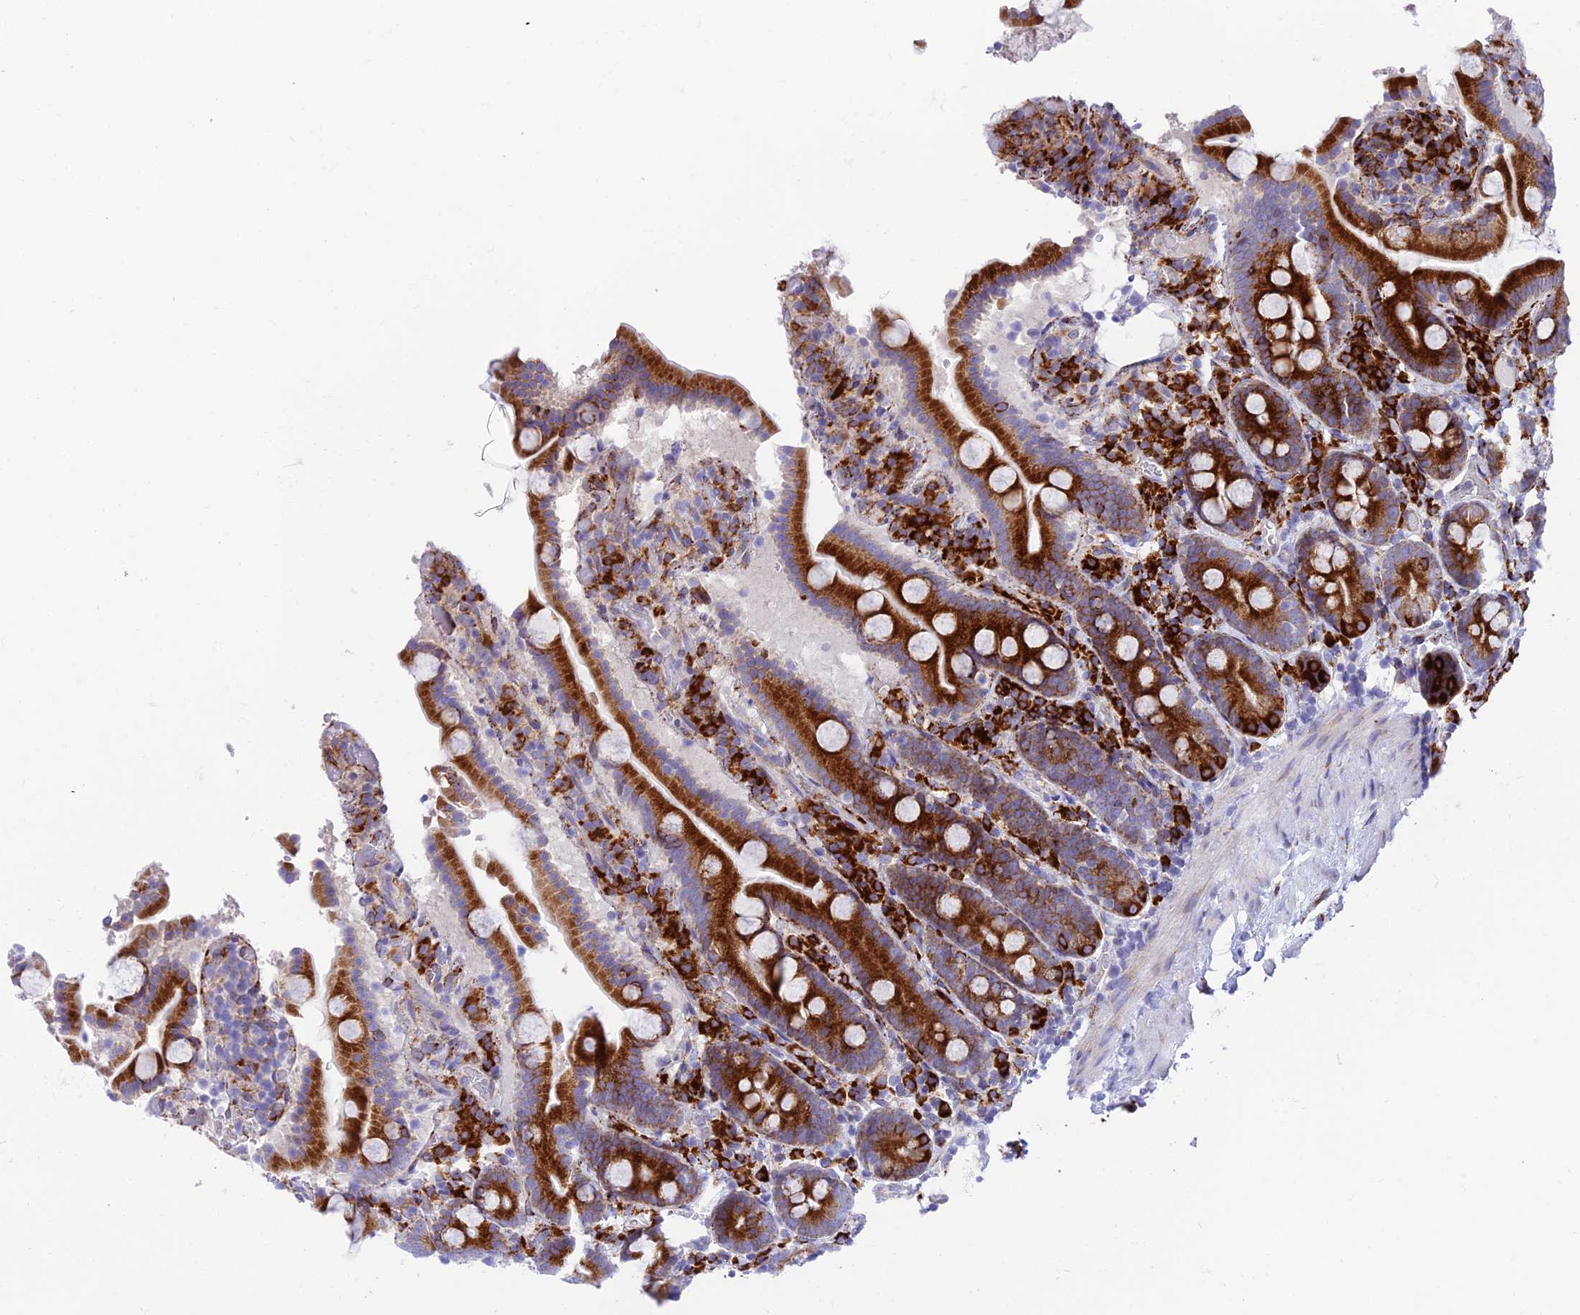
{"staining": {"intensity": "strong", "quantity": ">75%", "location": "cytoplasmic/membranous"}, "tissue": "duodenum", "cell_type": "Glandular cells", "image_type": "normal", "snomed": [{"axis": "morphology", "description": "Normal tissue, NOS"}, {"axis": "topography", "description": "Duodenum"}], "caption": "This image shows immunohistochemistry (IHC) staining of benign duodenum, with high strong cytoplasmic/membranous positivity in approximately >75% of glandular cells.", "gene": "TUBGCP6", "patient": {"sex": "male", "age": 55}}